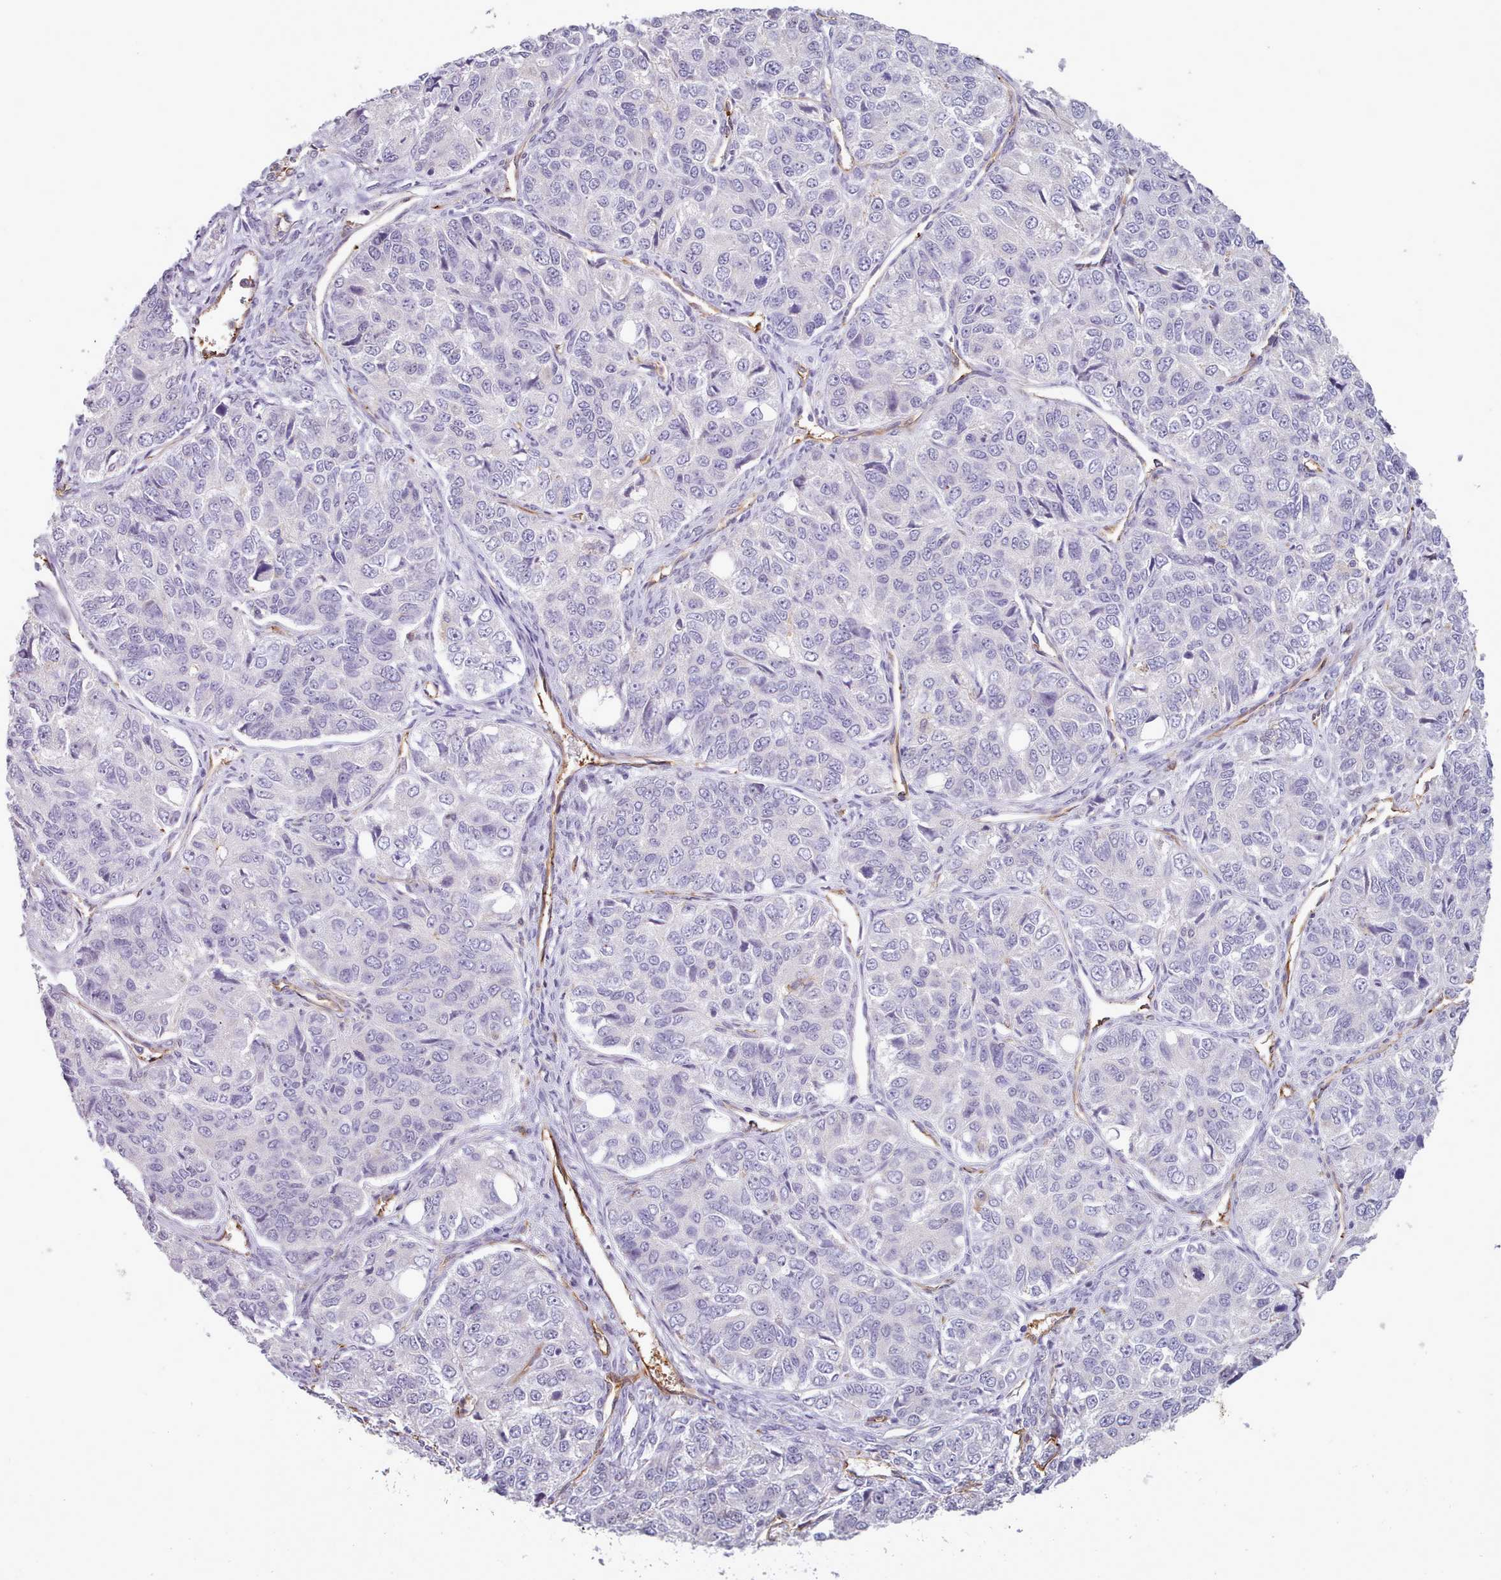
{"staining": {"intensity": "negative", "quantity": "none", "location": "none"}, "tissue": "ovarian cancer", "cell_type": "Tumor cells", "image_type": "cancer", "snomed": [{"axis": "morphology", "description": "Carcinoma, endometroid"}, {"axis": "topography", "description": "Ovary"}], "caption": "The photomicrograph demonstrates no staining of tumor cells in ovarian endometroid carcinoma.", "gene": "CD300LF", "patient": {"sex": "female", "age": 51}}